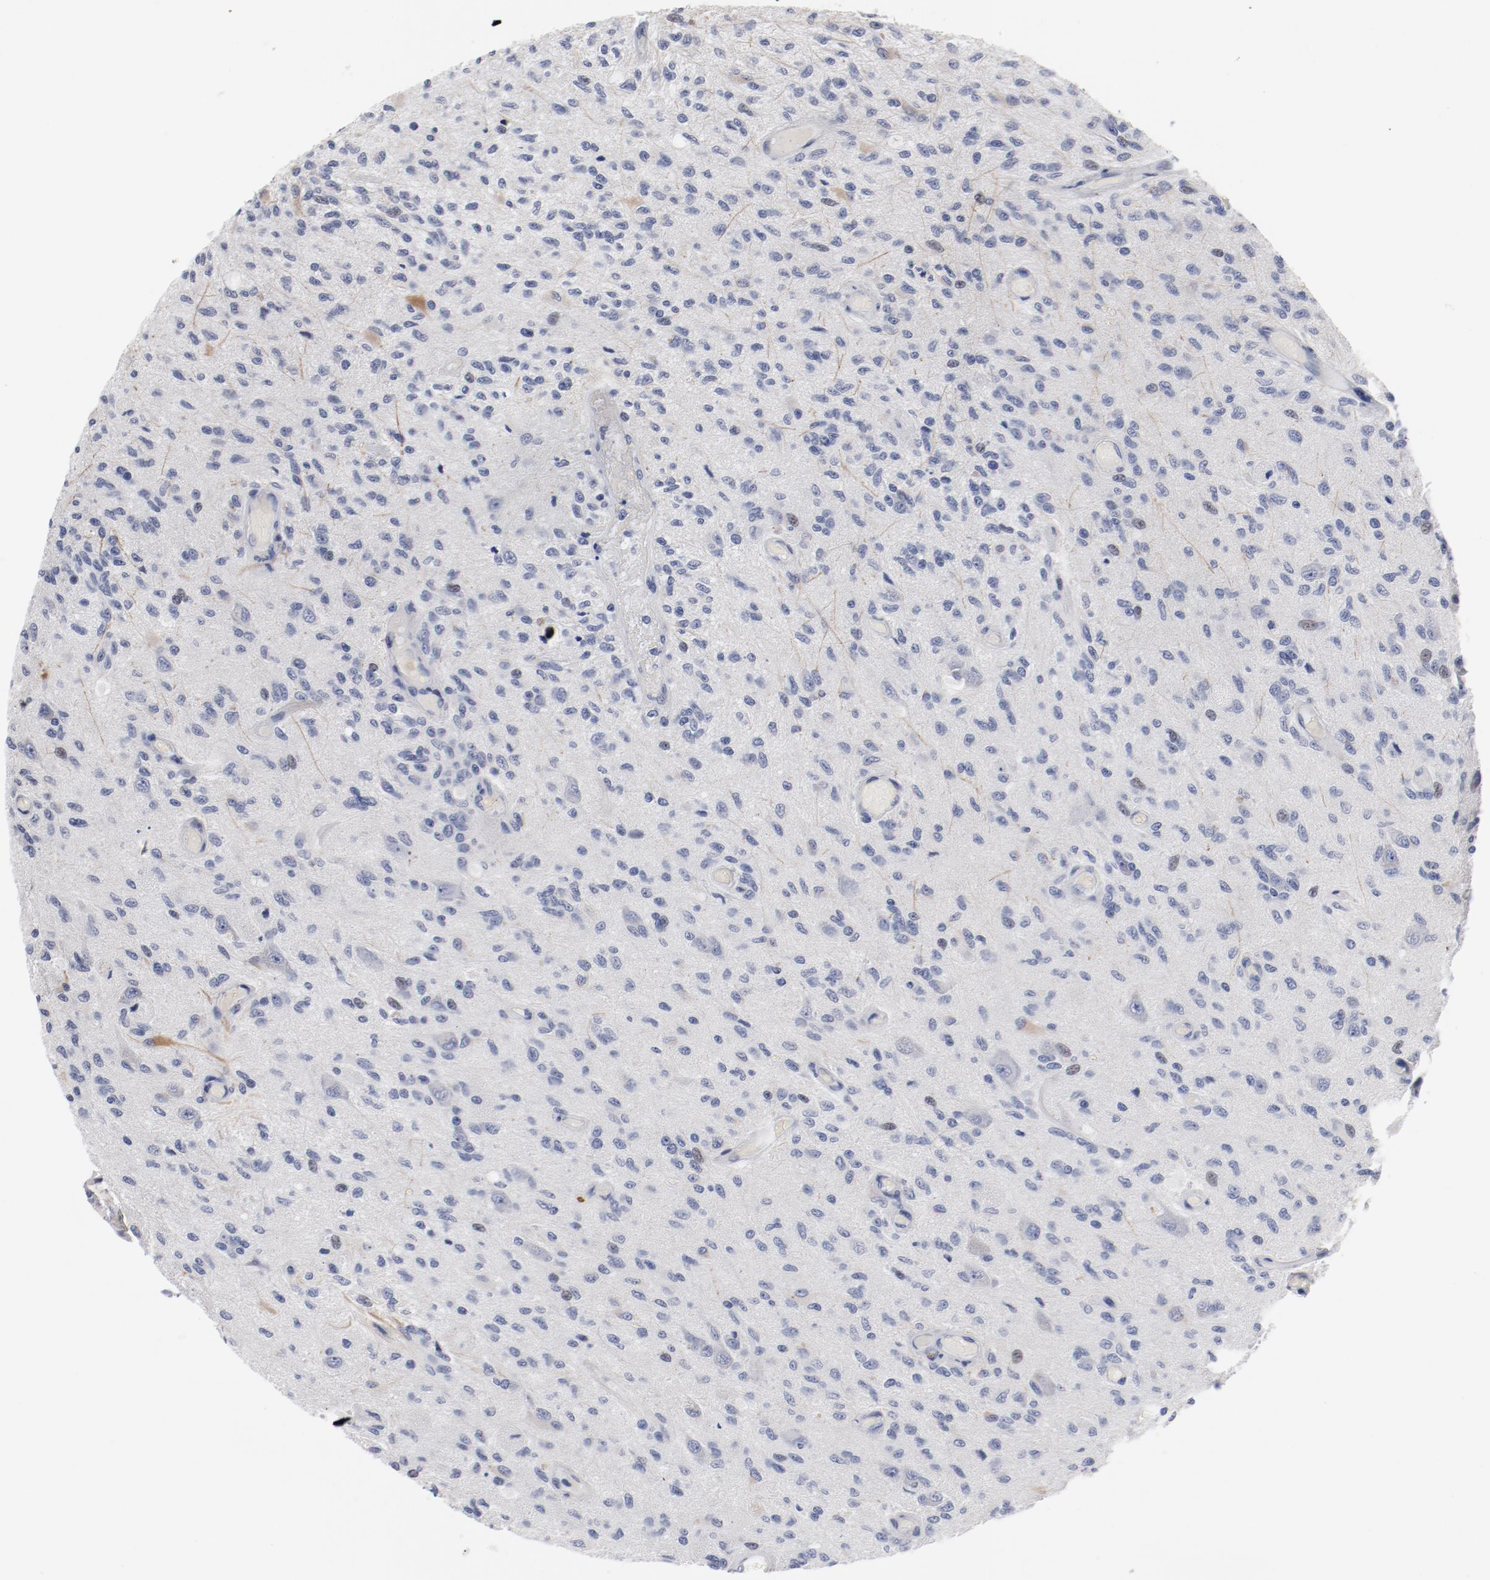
{"staining": {"intensity": "weak", "quantity": "<25%", "location": "cytoplasmic/membranous"}, "tissue": "glioma", "cell_type": "Tumor cells", "image_type": "cancer", "snomed": [{"axis": "morphology", "description": "Normal tissue, NOS"}, {"axis": "morphology", "description": "Glioma, malignant, High grade"}, {"axis": "topography", "description": "Cerebral cortex"}], "caption": "Immunohistochemistry (IHC) of human glioma reveals no positivity in tumor cells. Brightfield microscopy of immunohistochemistry stained with DAB (3,3'-diaminobenzidine) (brown) and hematoxylin (blue), captured at high magnification.", "gene": "KCNK13", "patient": {"sex": "male", "age": 77}}